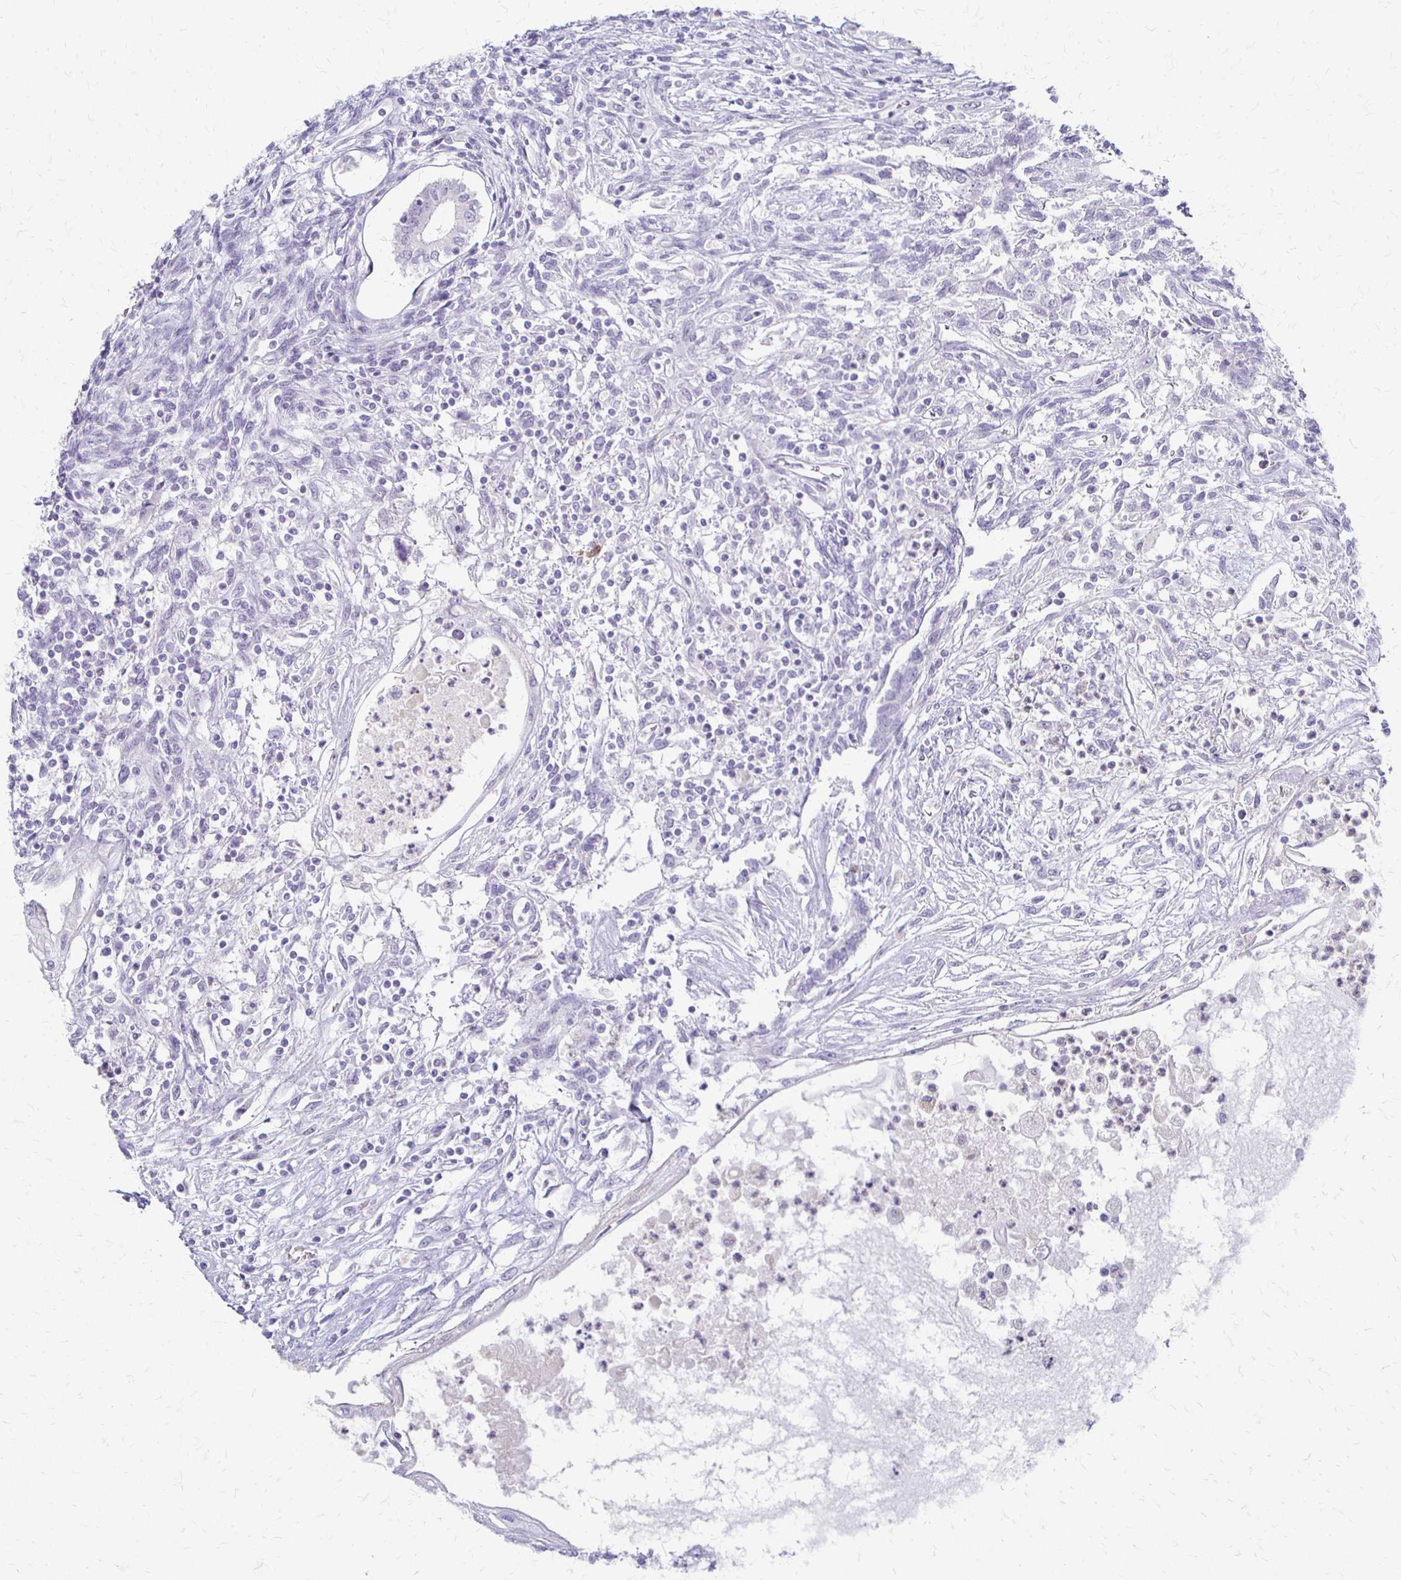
{"staining": {"intensity": "negative", "quantity": "none", "location": "none"}, "tissue": "testis cancer", "cell_type": "Tumor cells", "image_type": "cancer", "snomed": [{"axis": "morphology", "description": "Carcinoma, Embryonal, NOS"}, {"axis": "topography", "description": "Testis"}], "caption": "Immunohistochemistry (IHC) micrograph of neoplastic tissue: human embryonal carcinoma (testis) stained with DAB demonstrates no significant protein staining in tumor cells. (DAB (3,3'-diaminobenzidine) IHC, high magnification).", "gene": "ACP5", "patient": {"sex": "male", "age": 37}}